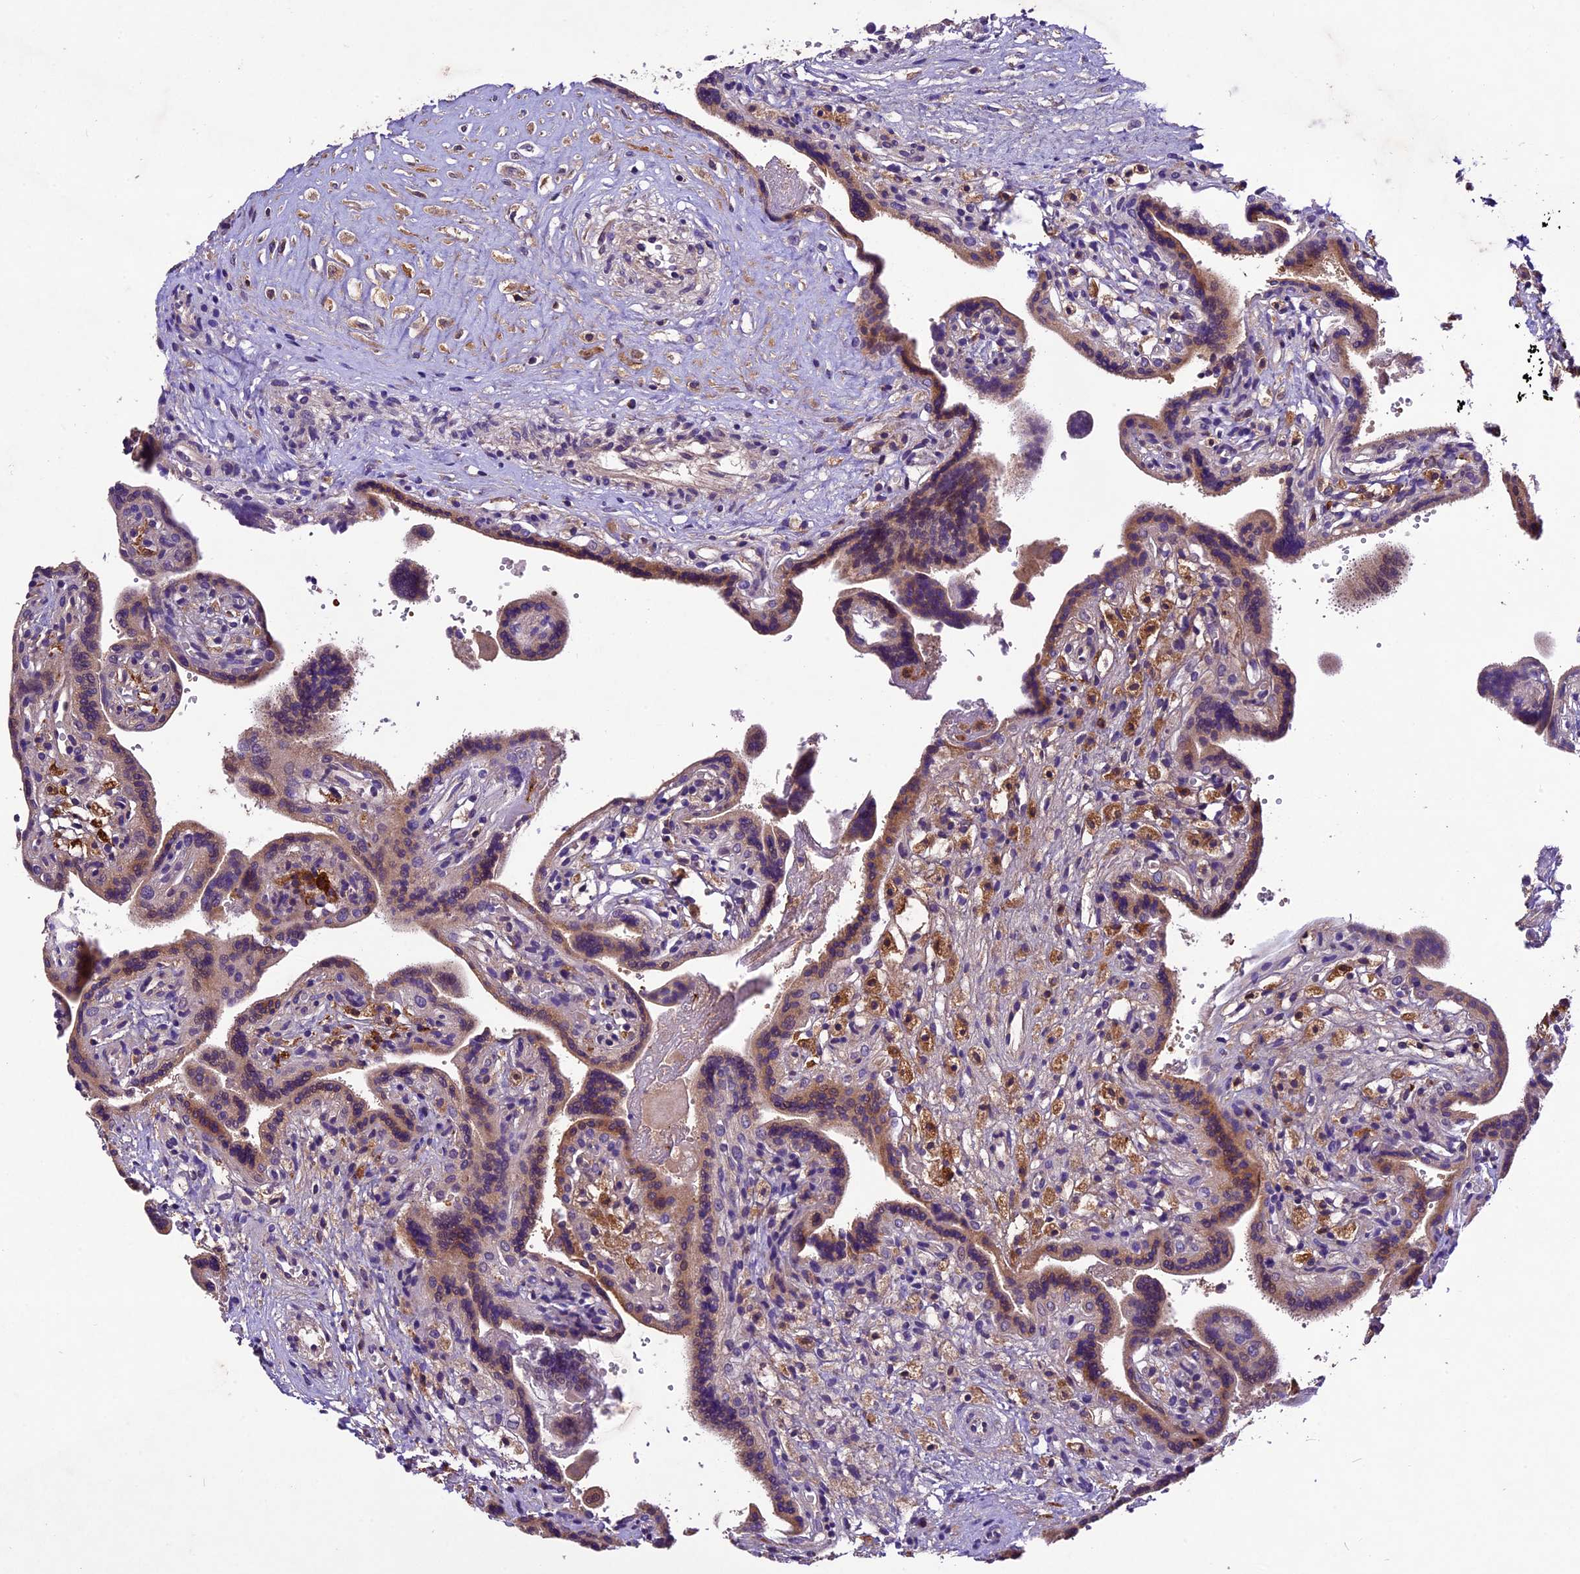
{"staining": {"intensity": "weak", "quantity": "25%-75%", "location": "cytoplasmic/membranous"}, "tissue": "placenta", "cell_type": "Trophoblastic cells", "image_type": "normal", "snomed": [{"axis": "morphology", "description": "Normal tissue, NOS"}, {"axis": "topography", "description": "Placenta"}], "caption": "IHC of unremarkable human placenta reveals low levels of weak cytoplasmic/membranous expression in about 25%-75% of trophoblastic cells.", "gene": "CILP2", "patient": {"sex": "female", "age": 37}}